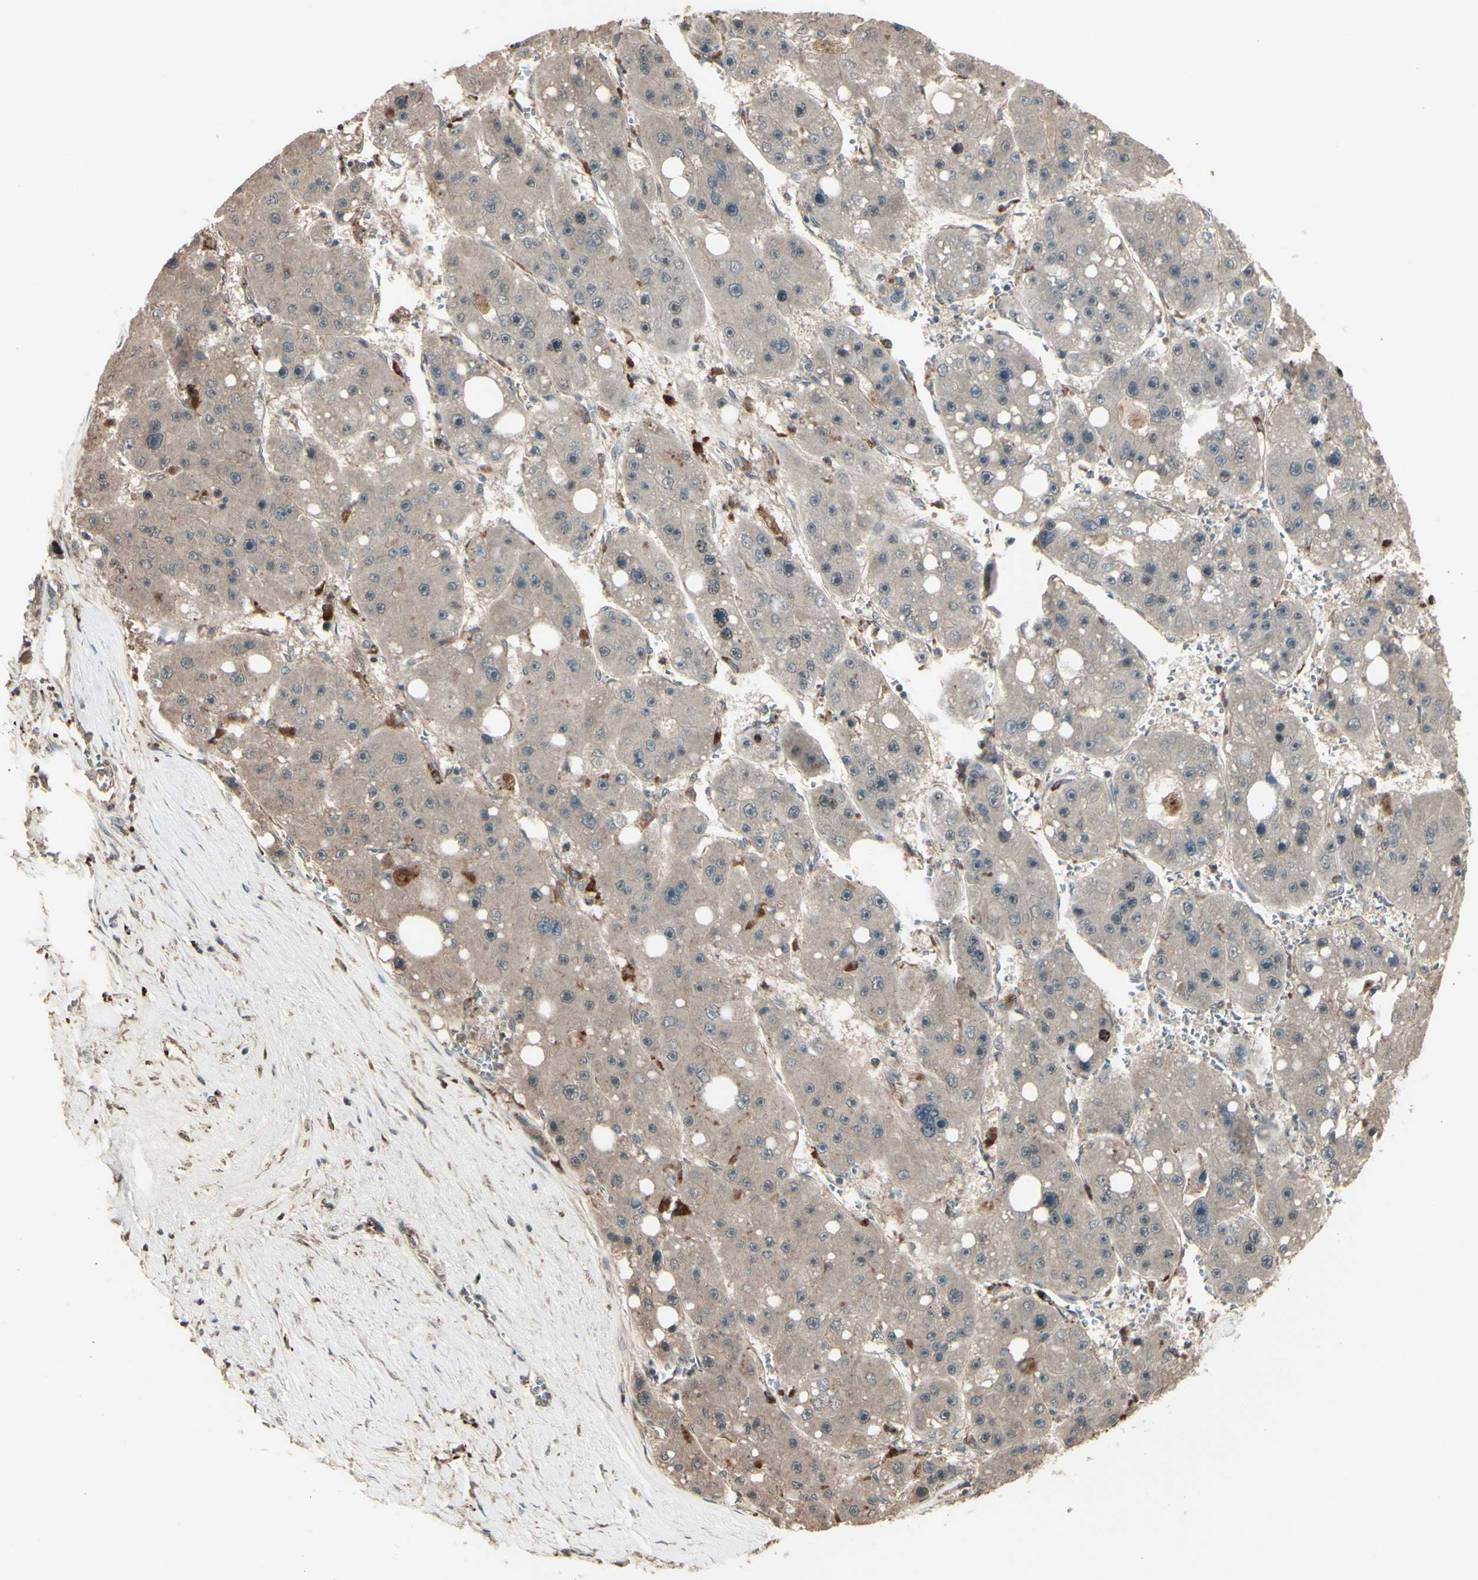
{"staining": {"intensity": "weak", "quantity": ">75%", "location": "cytoplasmic/membranous"}, "tissue": "liver cancer", "cell_type": "Tumor cells", "image_type": "cancer", "snomed": [{"axis": "morphology", "description": "Carcinoma, Hepatocellular, NOS"}, {"axis": "topography", "description": "Liver"}], "caption": "IHC of liver hepatocellular carcinoma displays low levels of weak cytoplasmic/membranous expression in approximately >75% of tumor cells. (IHC, brightfield microscopy, high magnification).", "gene": "GNAS", "patient": {"sex": "female", "age": 61}}